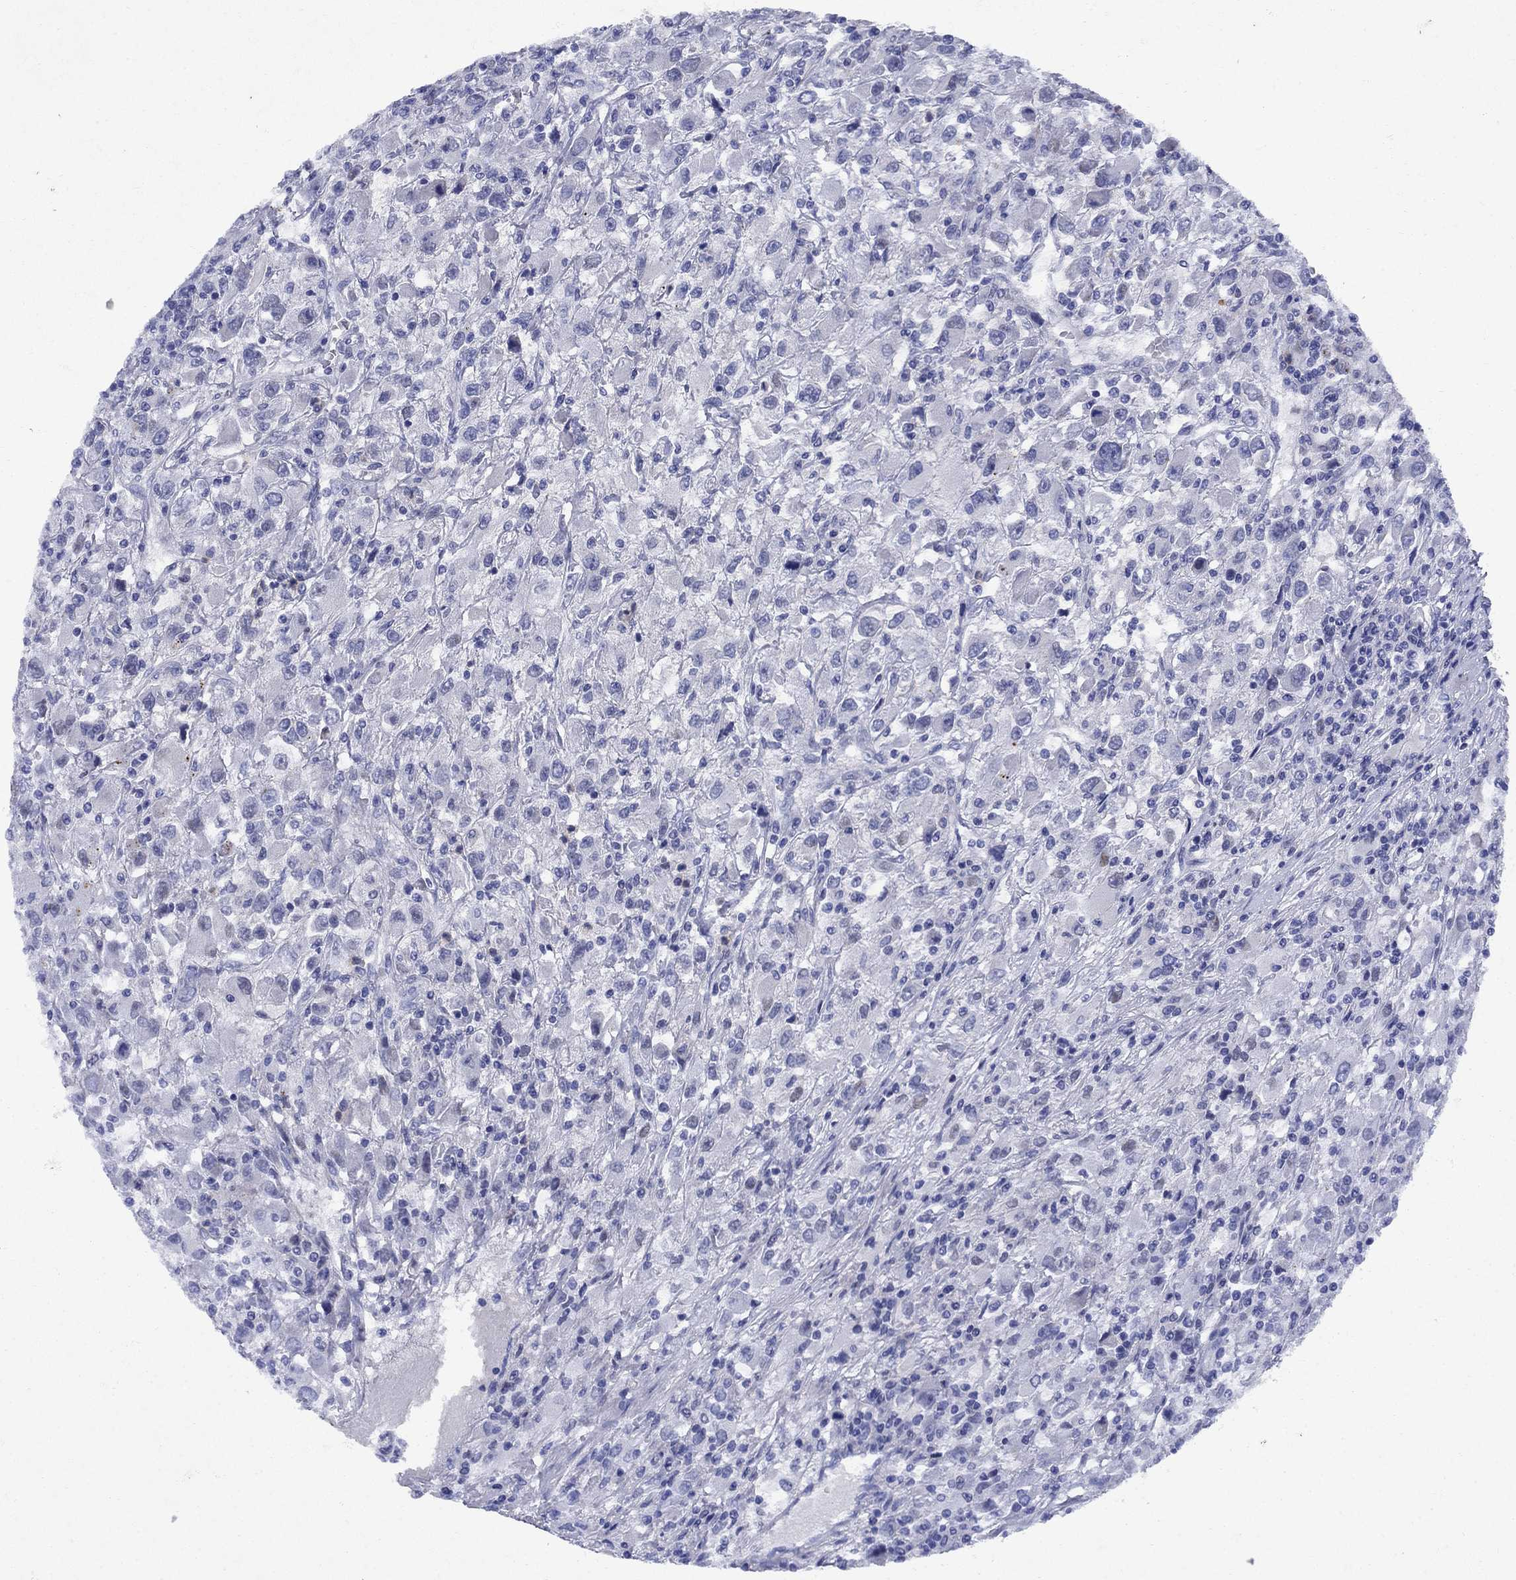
{"staining": {"intensity": "negative", "quantity": "none", "location": "none"}, "tissue": "renal cancer", "cell_type": "Tumor cells", "image_type": "cancer", "snomed": [{"axis": "morphology", "description": "Adenocarcinoma, NOS"}, {"axis": "topography", "description": "Kidney"}], "caption": "Tumor cells show no significant protein expression in renal cancer (adenocarcinoma). The staining is performed using DAB brown chromogen with nuclei counter-stained in using hematoxylin.", "gene": "STAB2", "patient": {"sex": "female", "age": 67}}